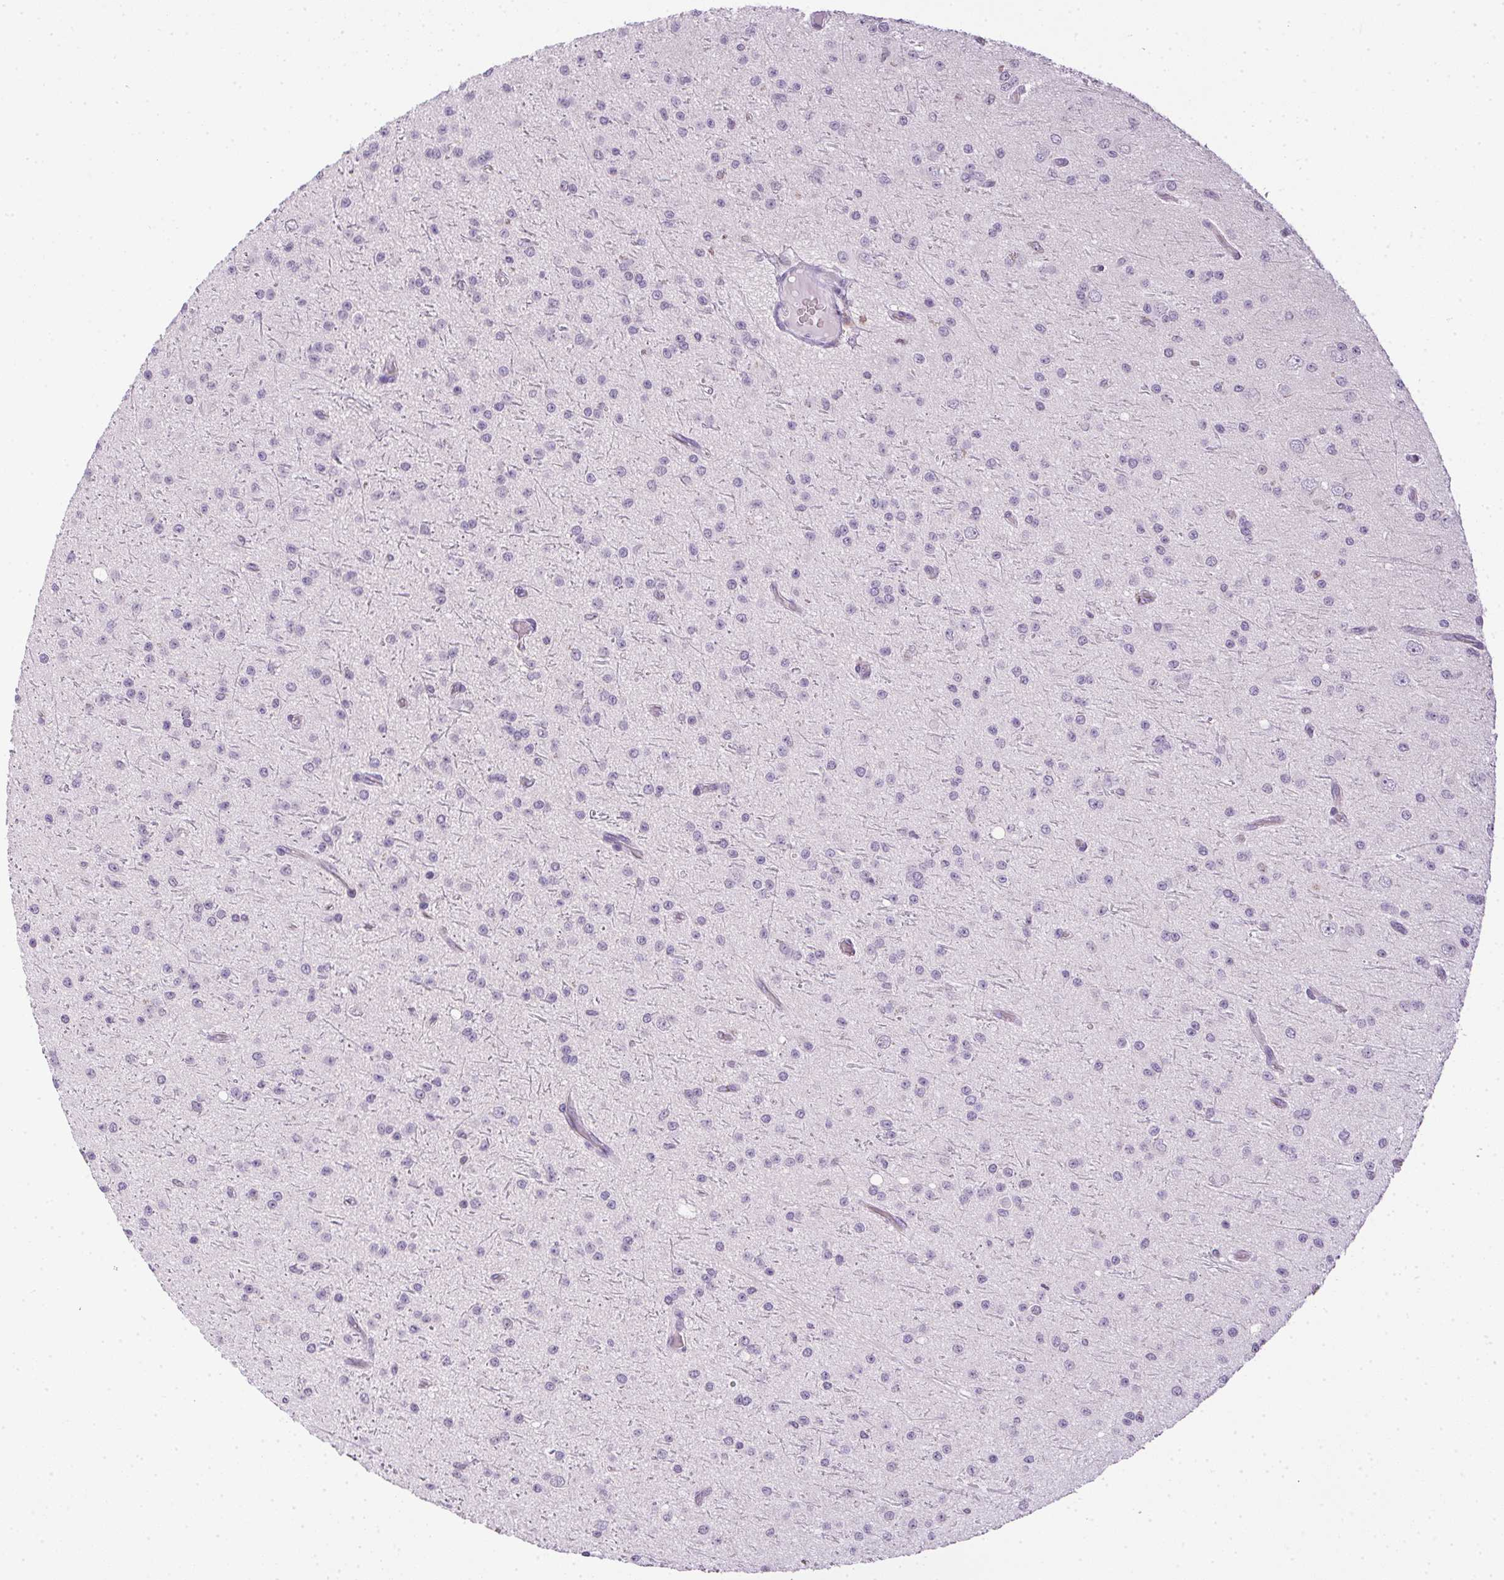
{"staining": {"intensity": "negative", "quantity": "none", "location": "none"}, "tissue": "glioma", "cell_type": "Tumor cells", "image_type": "cancer", "snomed": [{"axis": "morphology", "description": "Glioma, malignant, Low grade"}, {"axis": "topography", "description": "Brain"}], "caption": "A micrograph of malignant low-grade glioma stained for a protein displays no brown staining in tumor cells.", "gene": "PRL", "patient": {"sex": "male", "age": 27}}